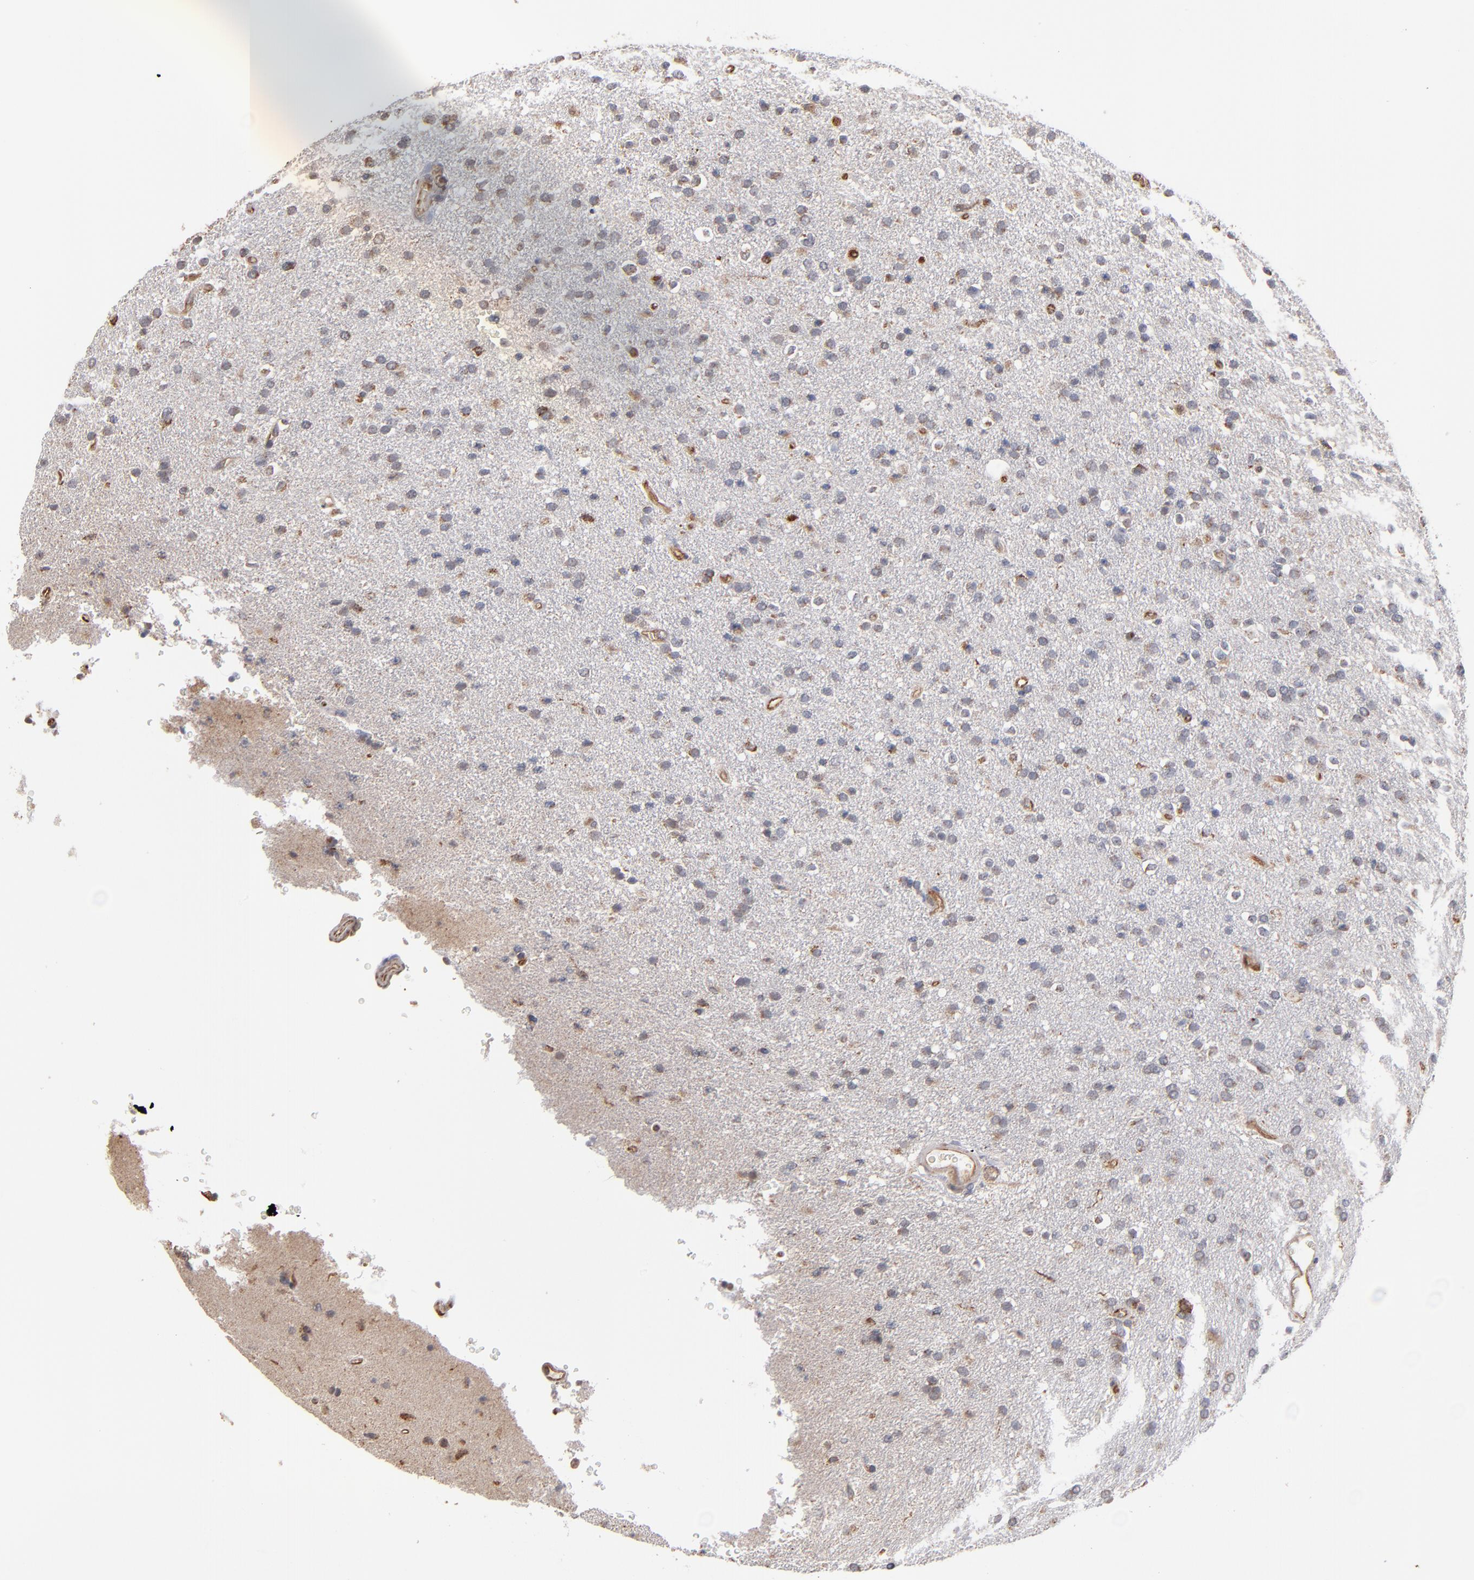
{"staining": {"intensity": "moderate", "quantity": "<25%", "location": "cytoplasmic/membranous"}, "tissue": "glioma", "cell_type": "Tumor cells", "image_type": "cancer", "snomed": [{"axis": "morphology", "description": "Glioma, malignant, High grade"}, {"axis": "topography", "description": "Brain"}], "caption": "High-power microscopy captured an immunohistochemistry (IHC) histopathology image of glioma, revealing moderate cytoplasmic/membranous positivity in about <25% of tumor cells.", "gene": "MIPOL1", "patient": {"sex": "male", "age": 33}}